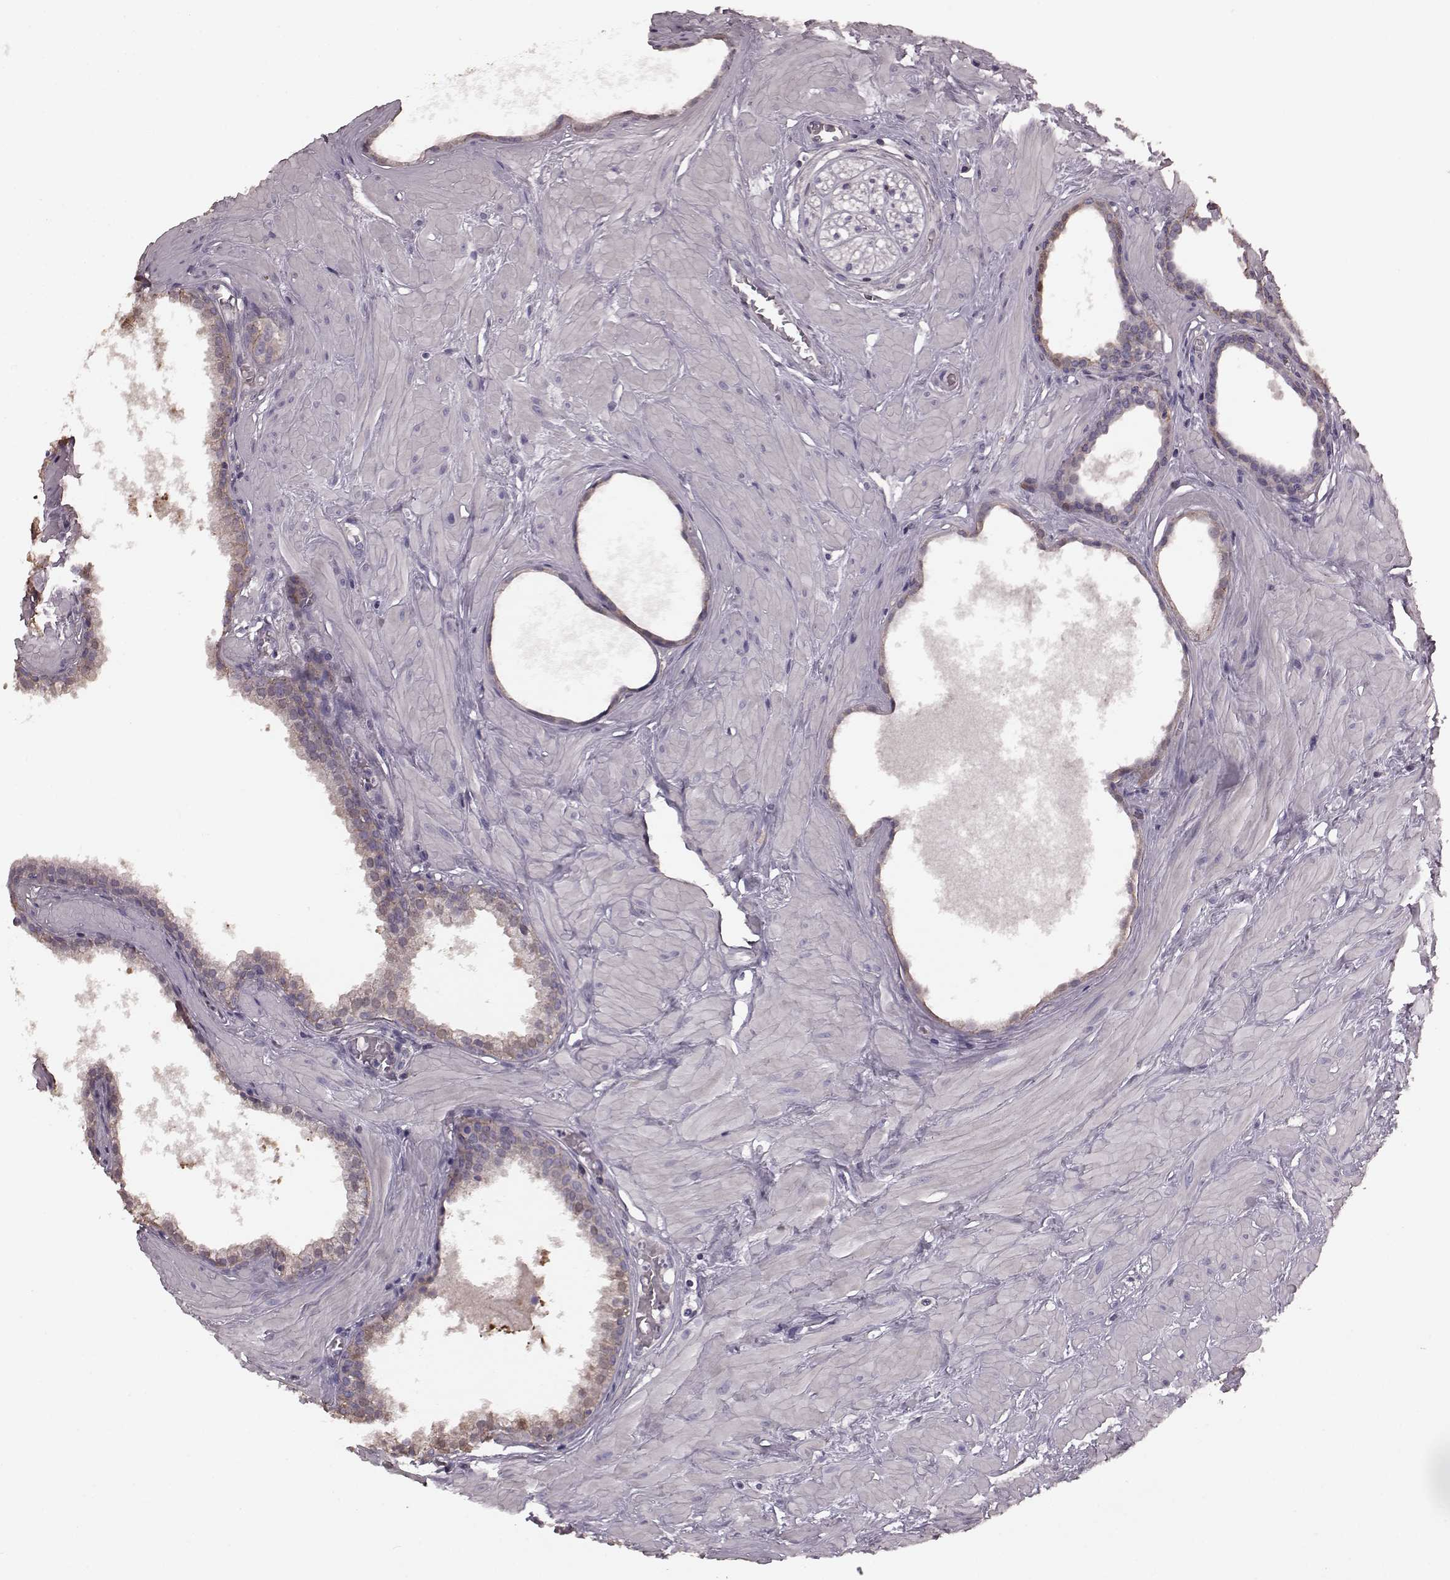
{"staining": {"intensity": "weak", "quantity": "25%-75%", "location": "cytoplasmic/membranous"}, "tissue": "prostate", "cell_type": "Glandular cells", "image_type": "normal", "snomed": [{"axis": "morphology", "description": "Normal tissue, NOS"}, {"axis": "topography", "description": "Prostate"}], "caption": "IHC (DAB) staining of unremarkable human prostate reveals weak cytoplasmic/membranous protein expression in about 25%-75% of glandular cells. (DAB = brown stain, brightfield microscopy at high magnification).", "gene": "PDCD1", "patient": {"sex": "male", "age": 48}}